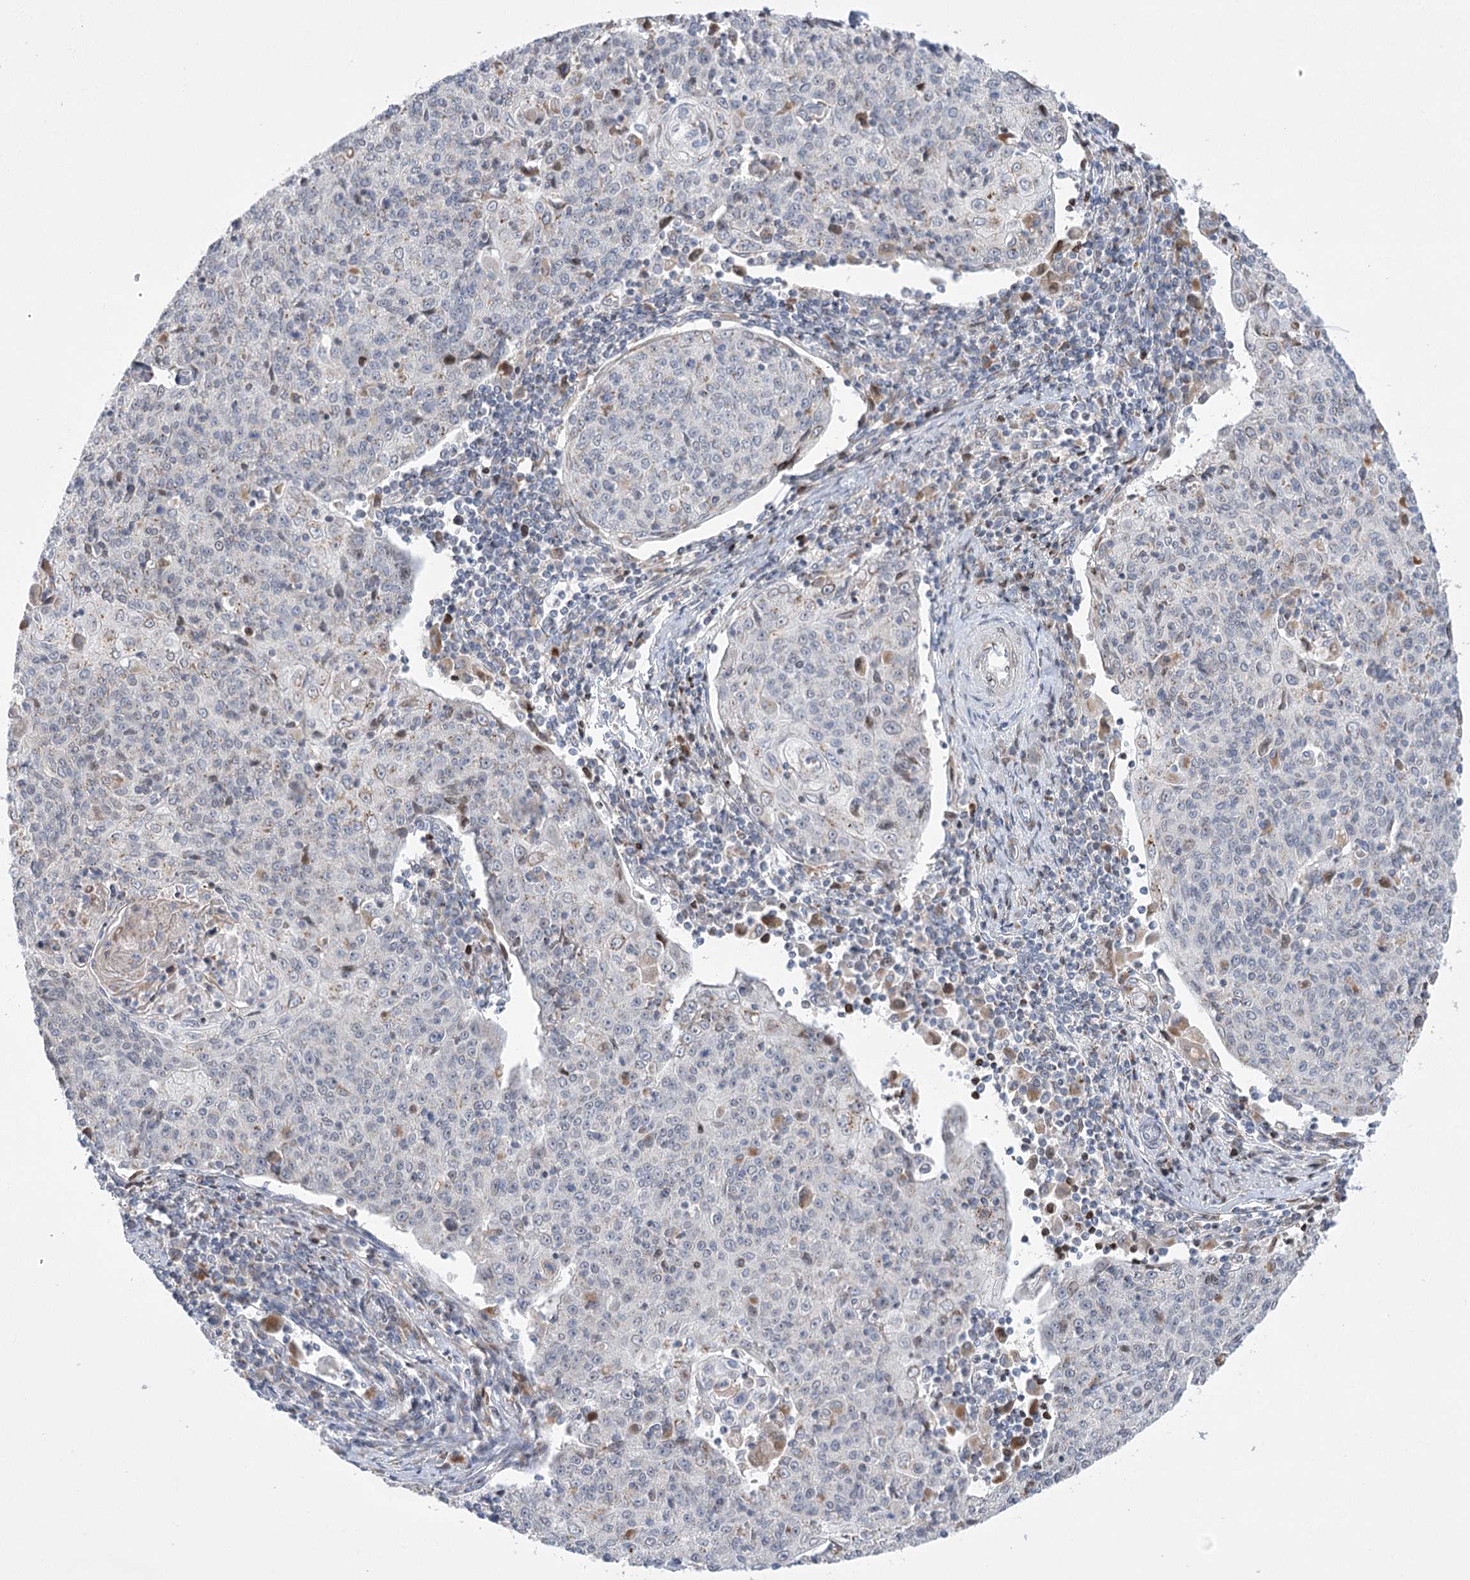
{"staining": {"intensity": "negative", "quantity": "none", "location": "none"}, "tissue": "cervical cancer", "cell_type": "Tumor cells", "image_type": "cancer", "snomed": [{"axis": "morphology", "description": "Squamous cell carcinoma, NOS"}, {"axis": "topography", "description": "Cervix"}], "caption": "Tumor cells are negative for brown protein staining in cervical cancer. (DAB IHC, high magnification).", "gene": "NME7", "patient": {"sex": "female", "age": 48}}